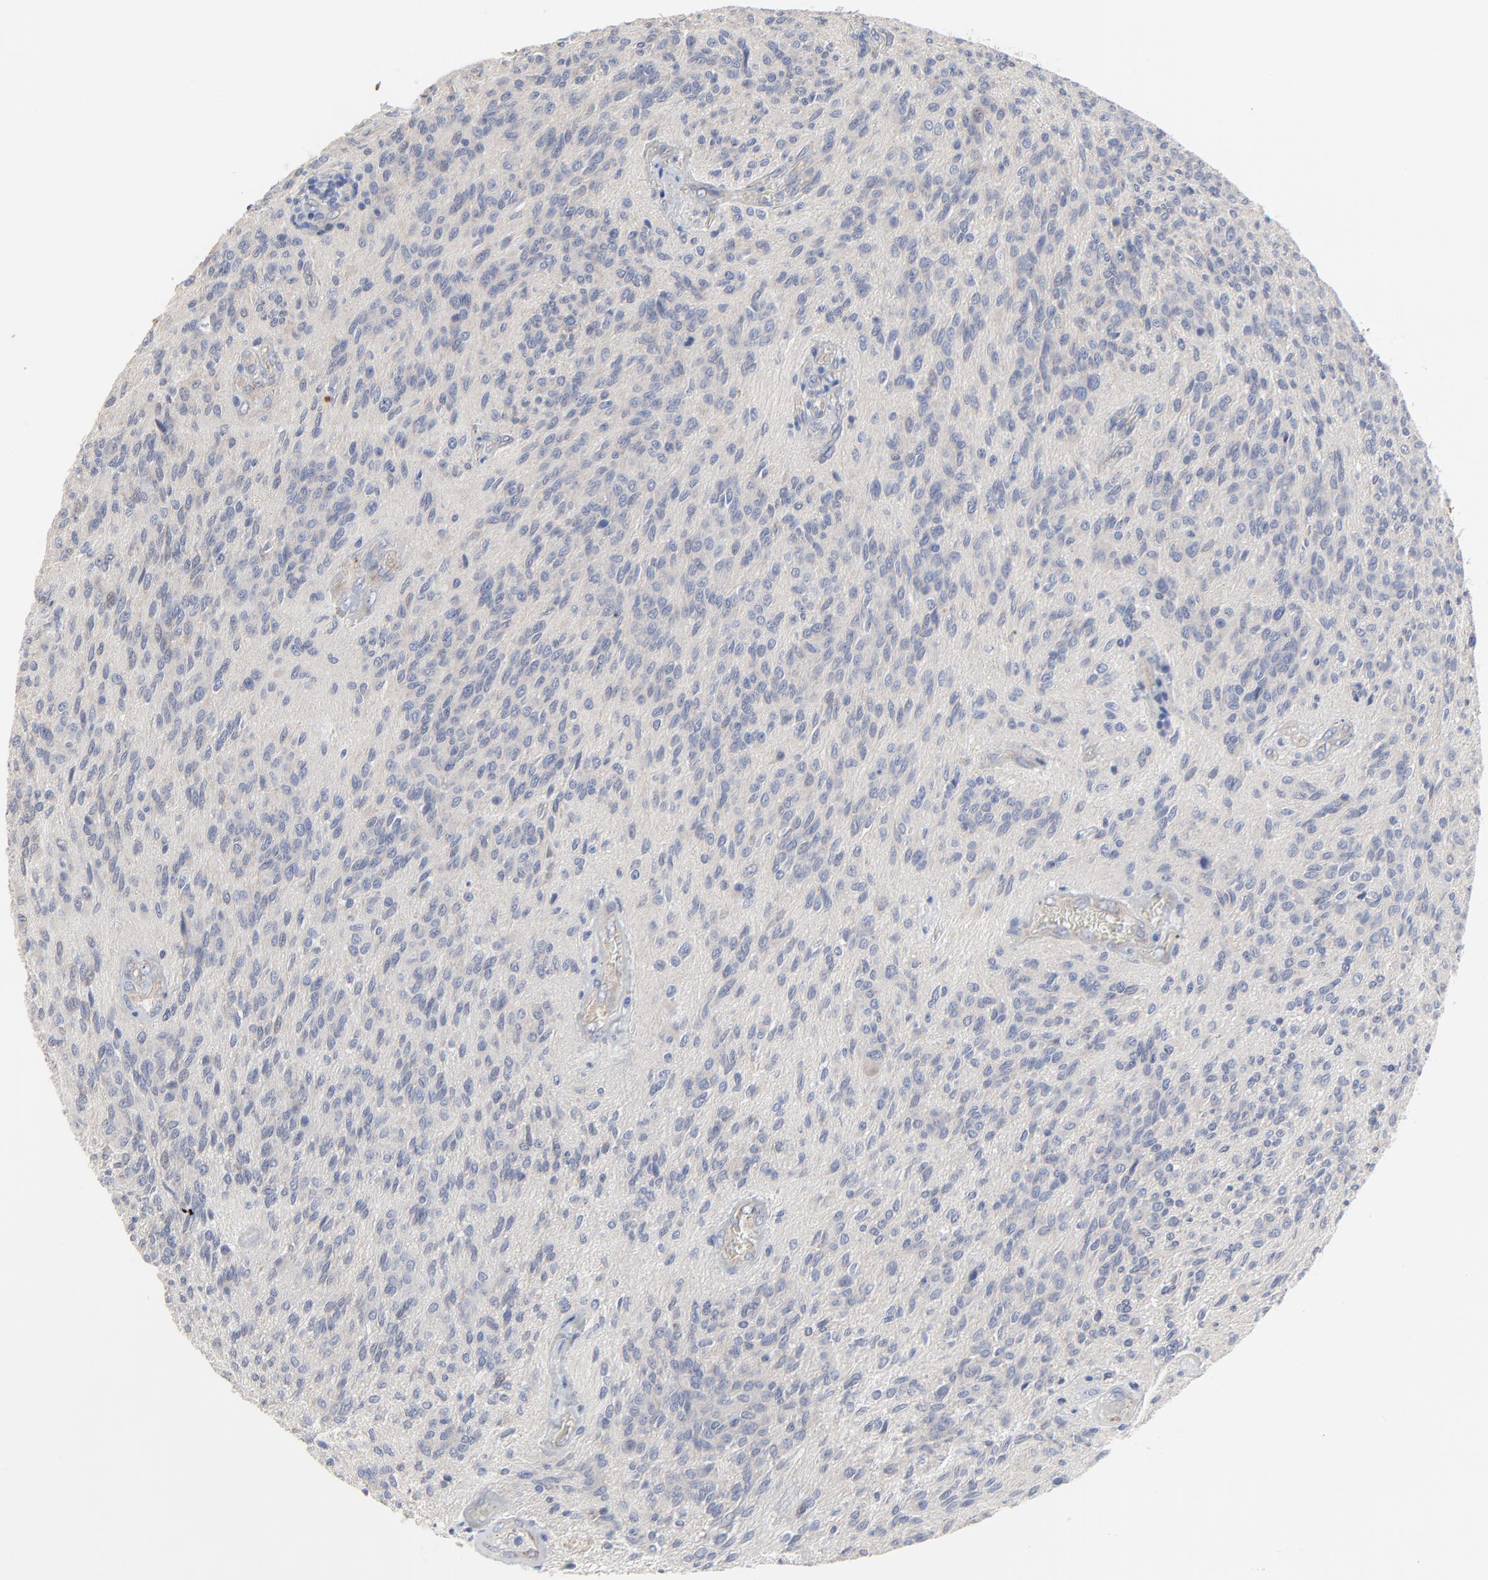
{"staining": {"intensity": "negative", "quantity": "none", "location": "none"}, "tissue": "glioma", "cell_type": "Tumor cells", "image_type": "cancer", "snomed": [{"axis": "morphology", "description": "Glioma, malignant, Low grade"}, {"axis": "topography", "description": "Brain"}], "caption": "IHC histopathology image of neoplastic tissue: human glioma stained with DAB (3,3'-diaminobenzidine) displays no significant protein staining in tumor cells. (DAB (3,3'-diaminobenzidine) immunohistochemistry (IHC) visualized using brightfield microscopy, high magnification).", "gene": "DHRSX", "patient": {"sex": "female", "age": 15}}